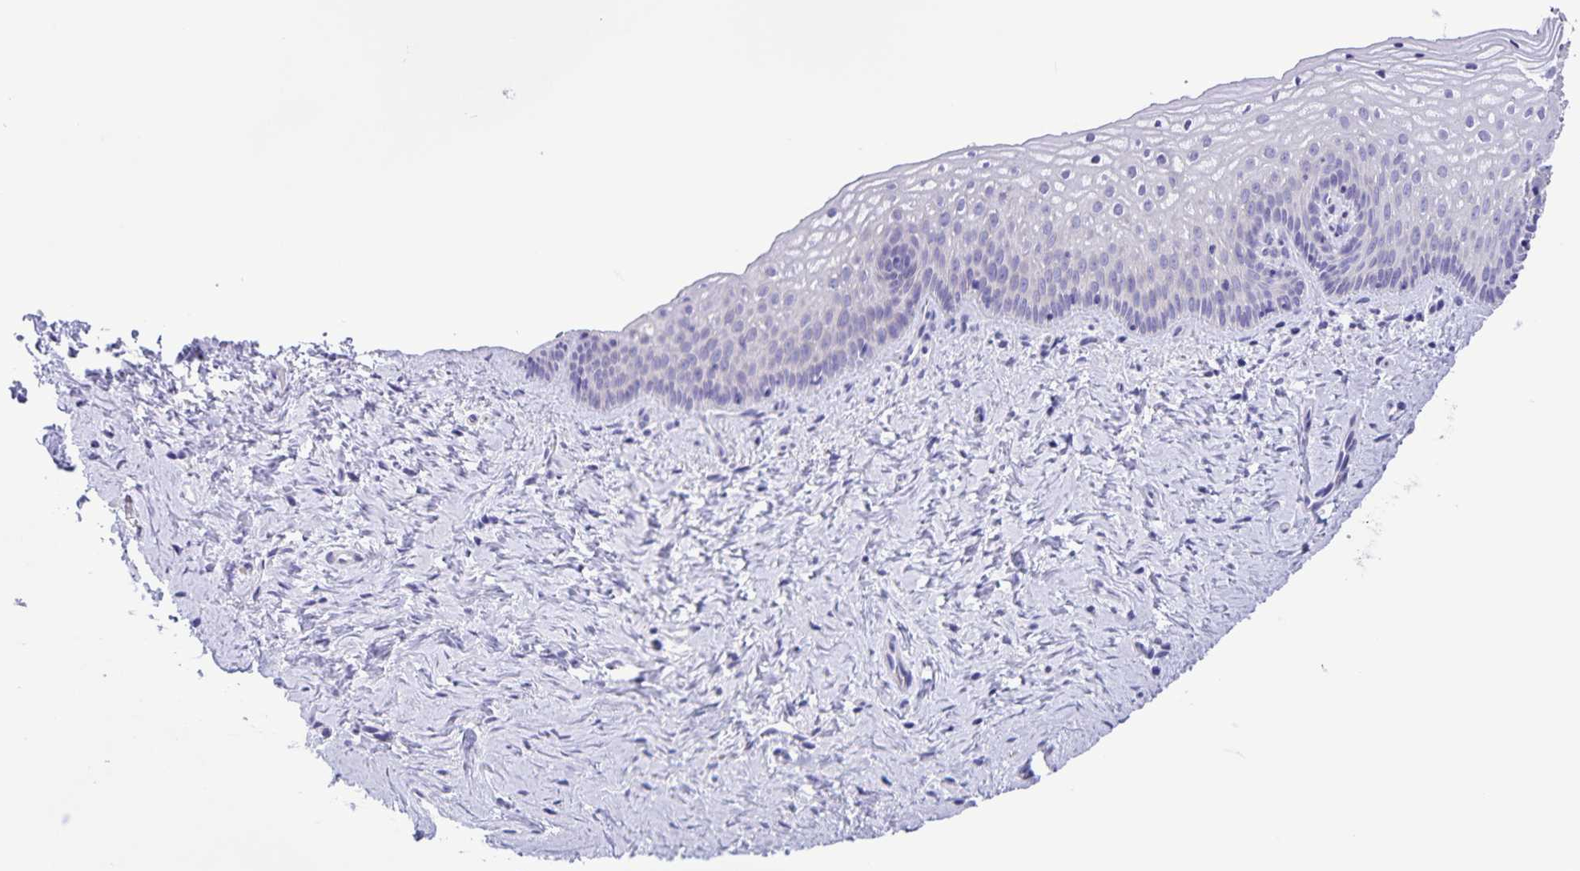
{"staining": {"intensity": "negative", "quantity": "none", "location": "none"}, "tissue": "vagina", "cell_type": "Squamous epithelial cells", "image_type": "normal", "snomed": [{"axis": "morphology", "description": "Normal tissue, NOS"}, {"axis": "topography", "description": "Vagina"}], "caption": "Image shows no protein staining in squamous epithelial cells of unremarkable vagina.", "gene": "CAPSL", "patient": {"sex": "female", "age": 45}}